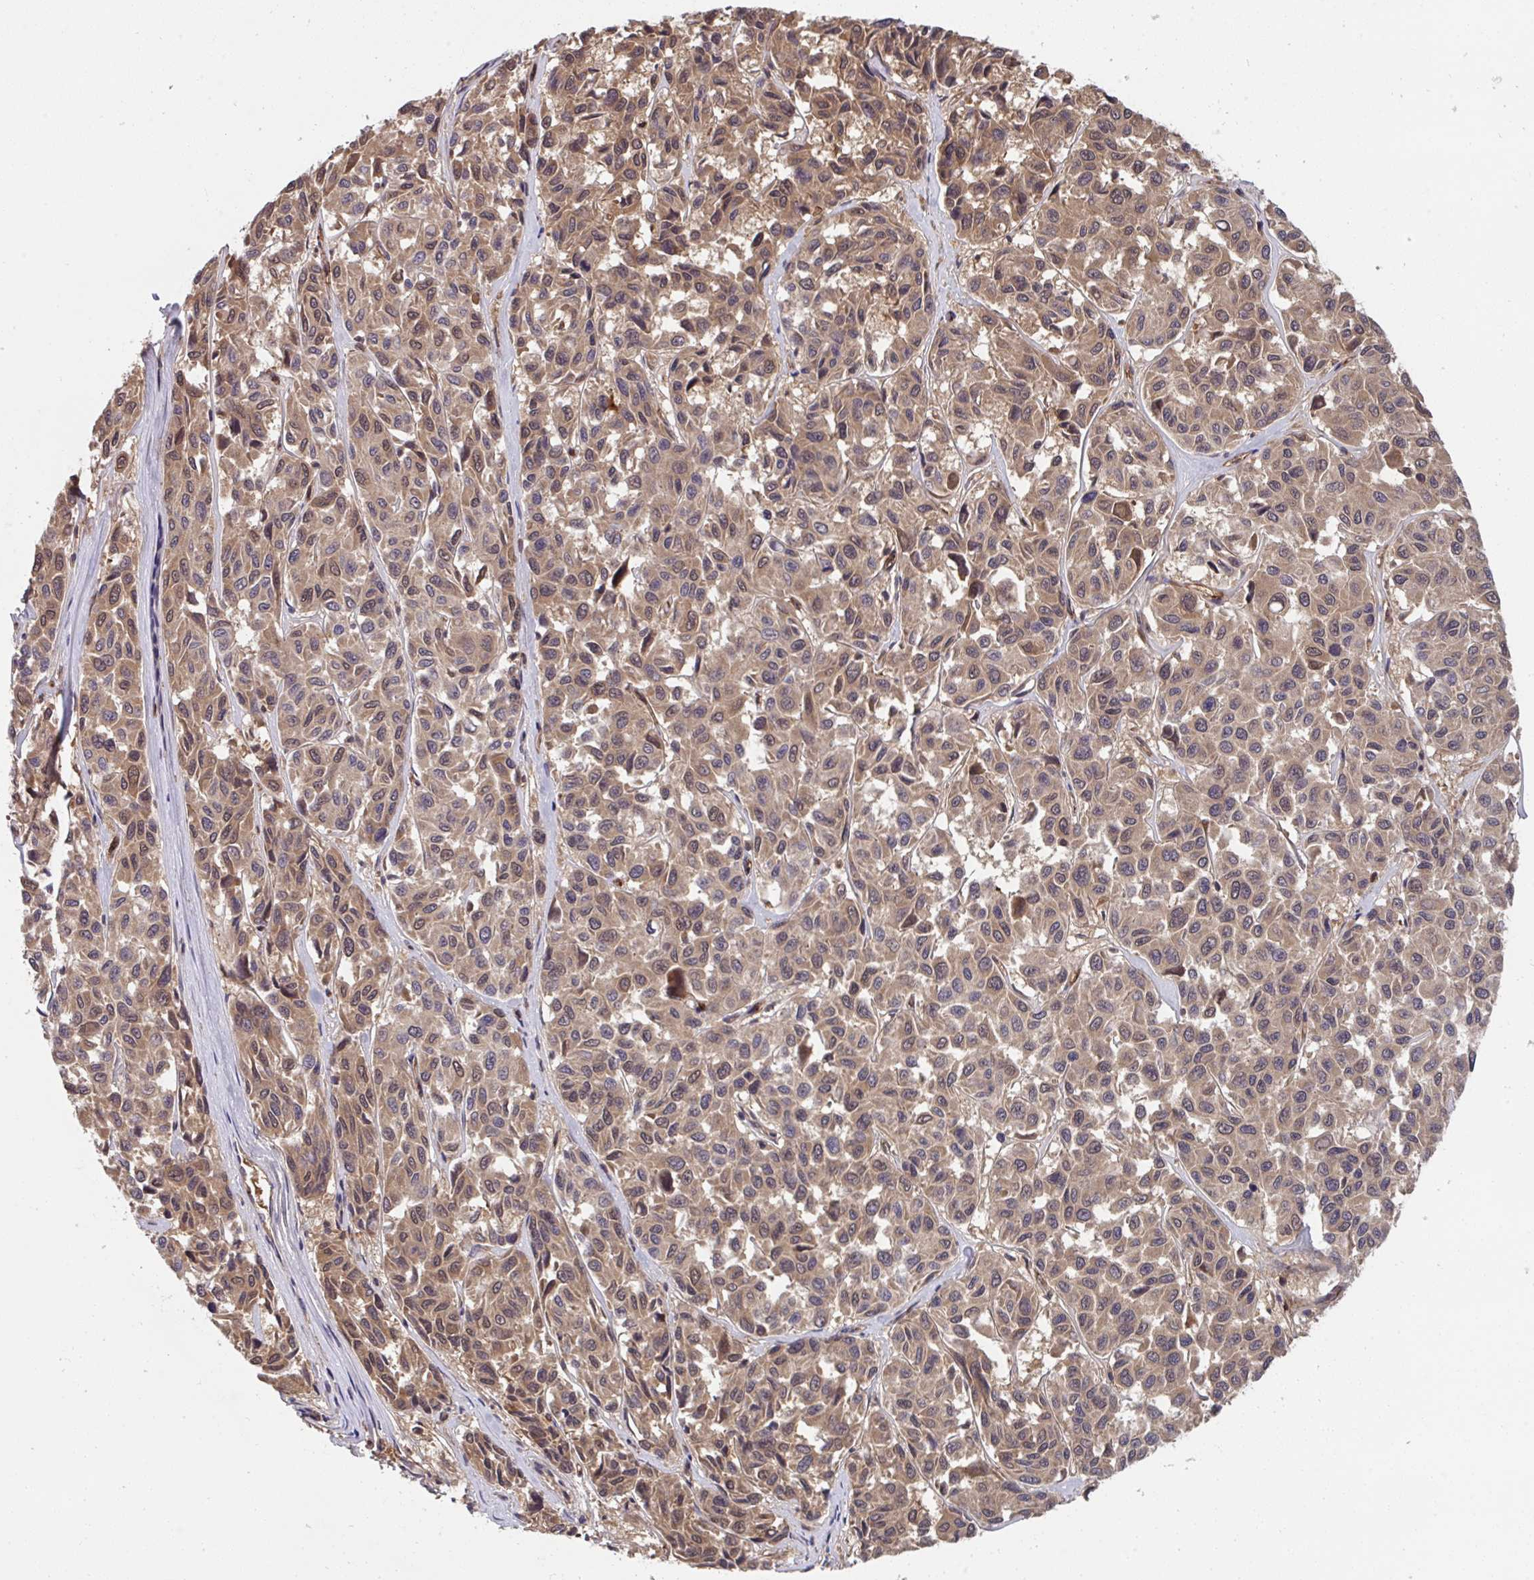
{"staining": {"intensity": "moderate", "quantity": ">75%", "location": "cytoplasmic/membranous,nuclear"}, "tissue": "melanoma", "cell_type": "Tumor cells", "image_type": "cancer", "snomed": [{"axis": "morphology", "description": "Malignant melanoma, NOS"}, {"axis": "topography", "description": "Skin"}], "caption": "Immunohistochemistry (IHC) staining of melanoma, which demonstrates medium levels of moderate cytoplasmic/membranous and nuclear positivity in approximately >75% of tumor cells indicating moderate cytoplasmic/membranous and nuclear protein expression. The staining was performed using DAB (3,3'-diaminobenzidine) (brown) for protein detection and nuclei were counterstained in hematoxylin (blue).", "gene": "TIGAR", "patient": {"sex": "female", "age": 66}}